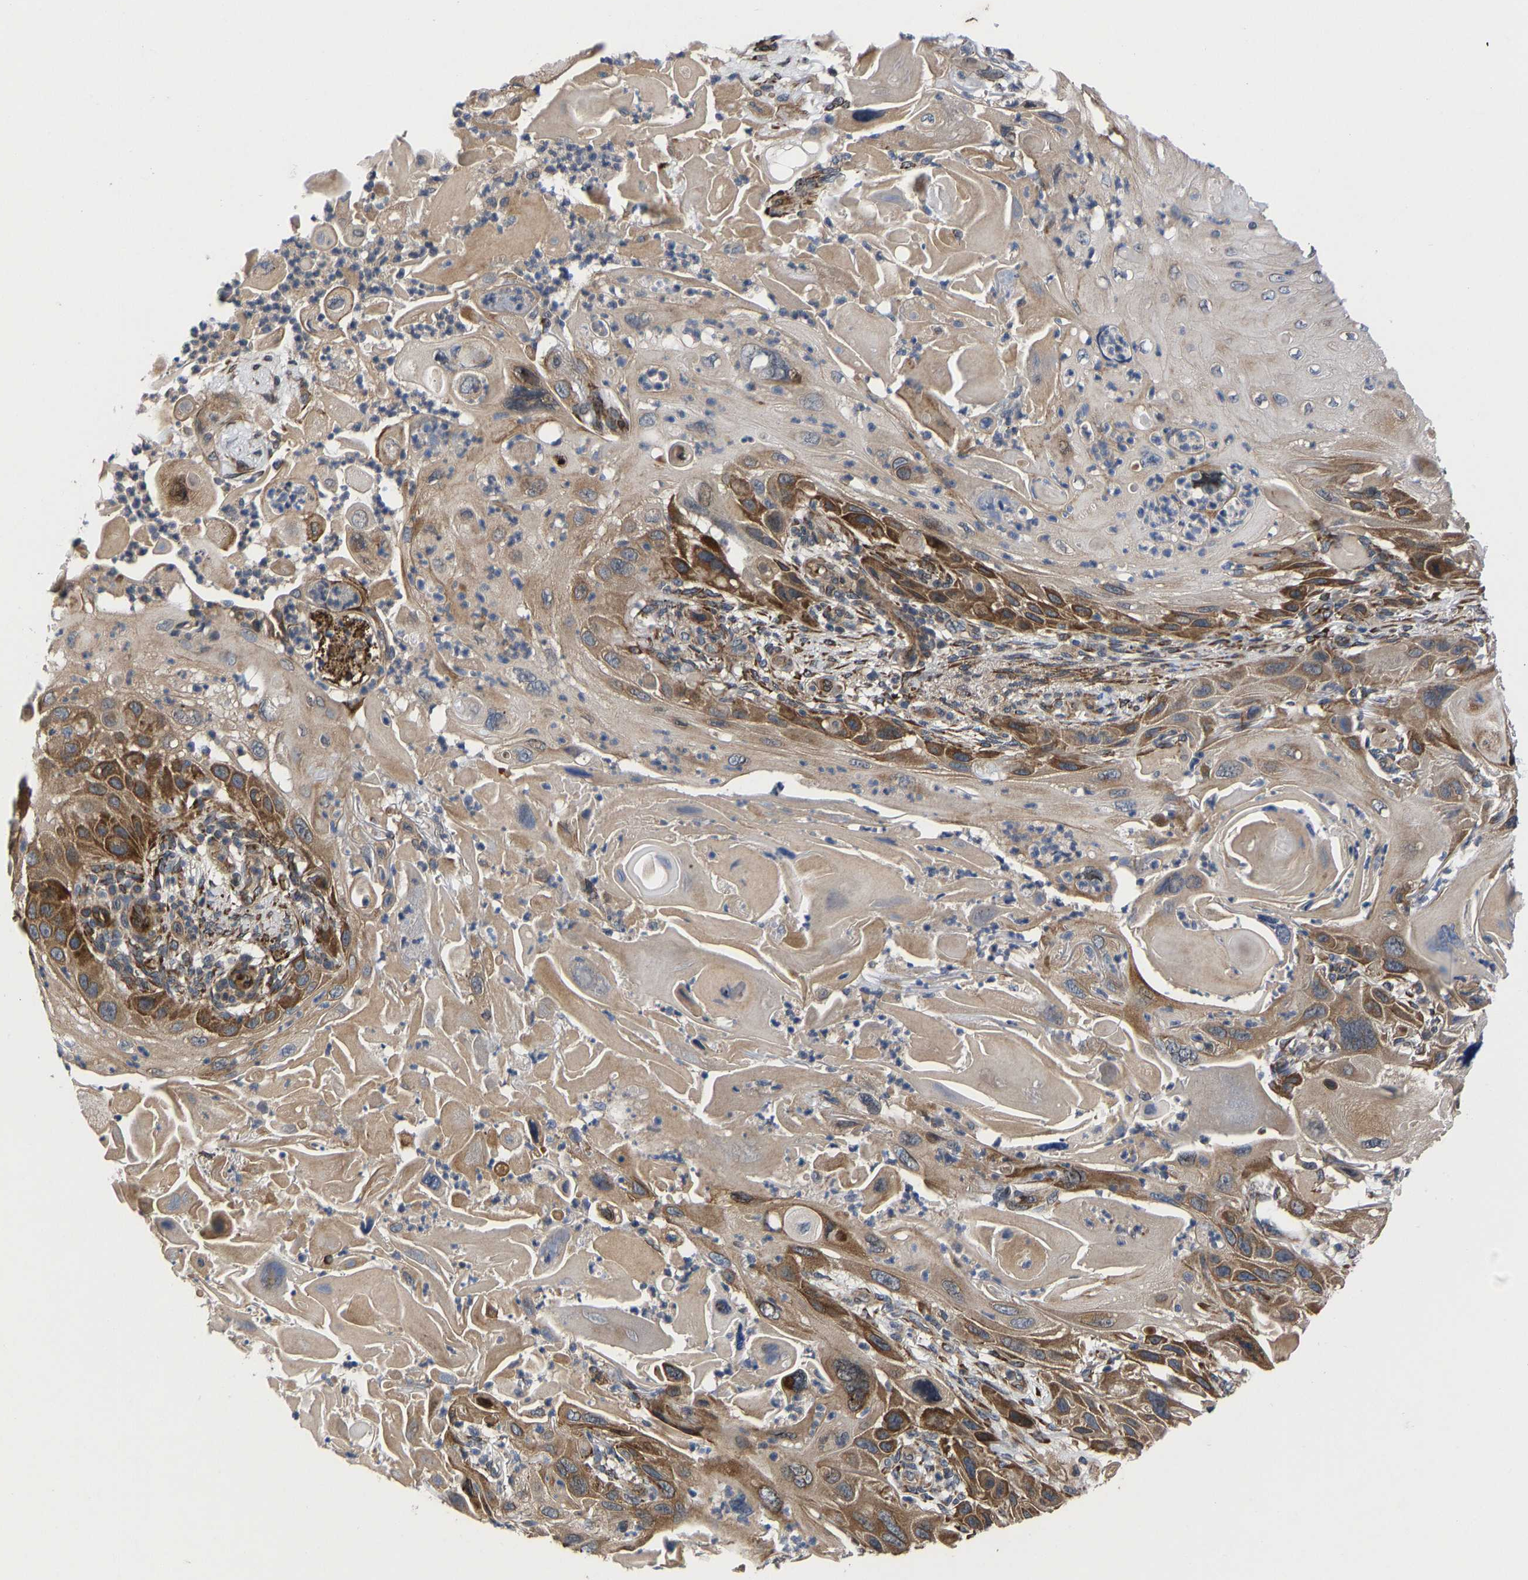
{"staining": {"intensity": "moderate", "quantity": "25%-75%", "location": "cytoplasmic/membranous"}, "tissue": "skin cancer", "cell_type": "Tumor cells", "image_type": "cancer", "snomed": [{"axis": "morphology", "description": "Squamous cell carcinoma, NOS"}, {"axis": "topography", "description": "Skin"}], "caption": "A brown stain labels moderate cytoplasmic/membranous positivity of a protein in skin squamous cell carcinoma tumor cells.", "gene": "FRRS1", "patient": {"sex": "female", "age": 77}}